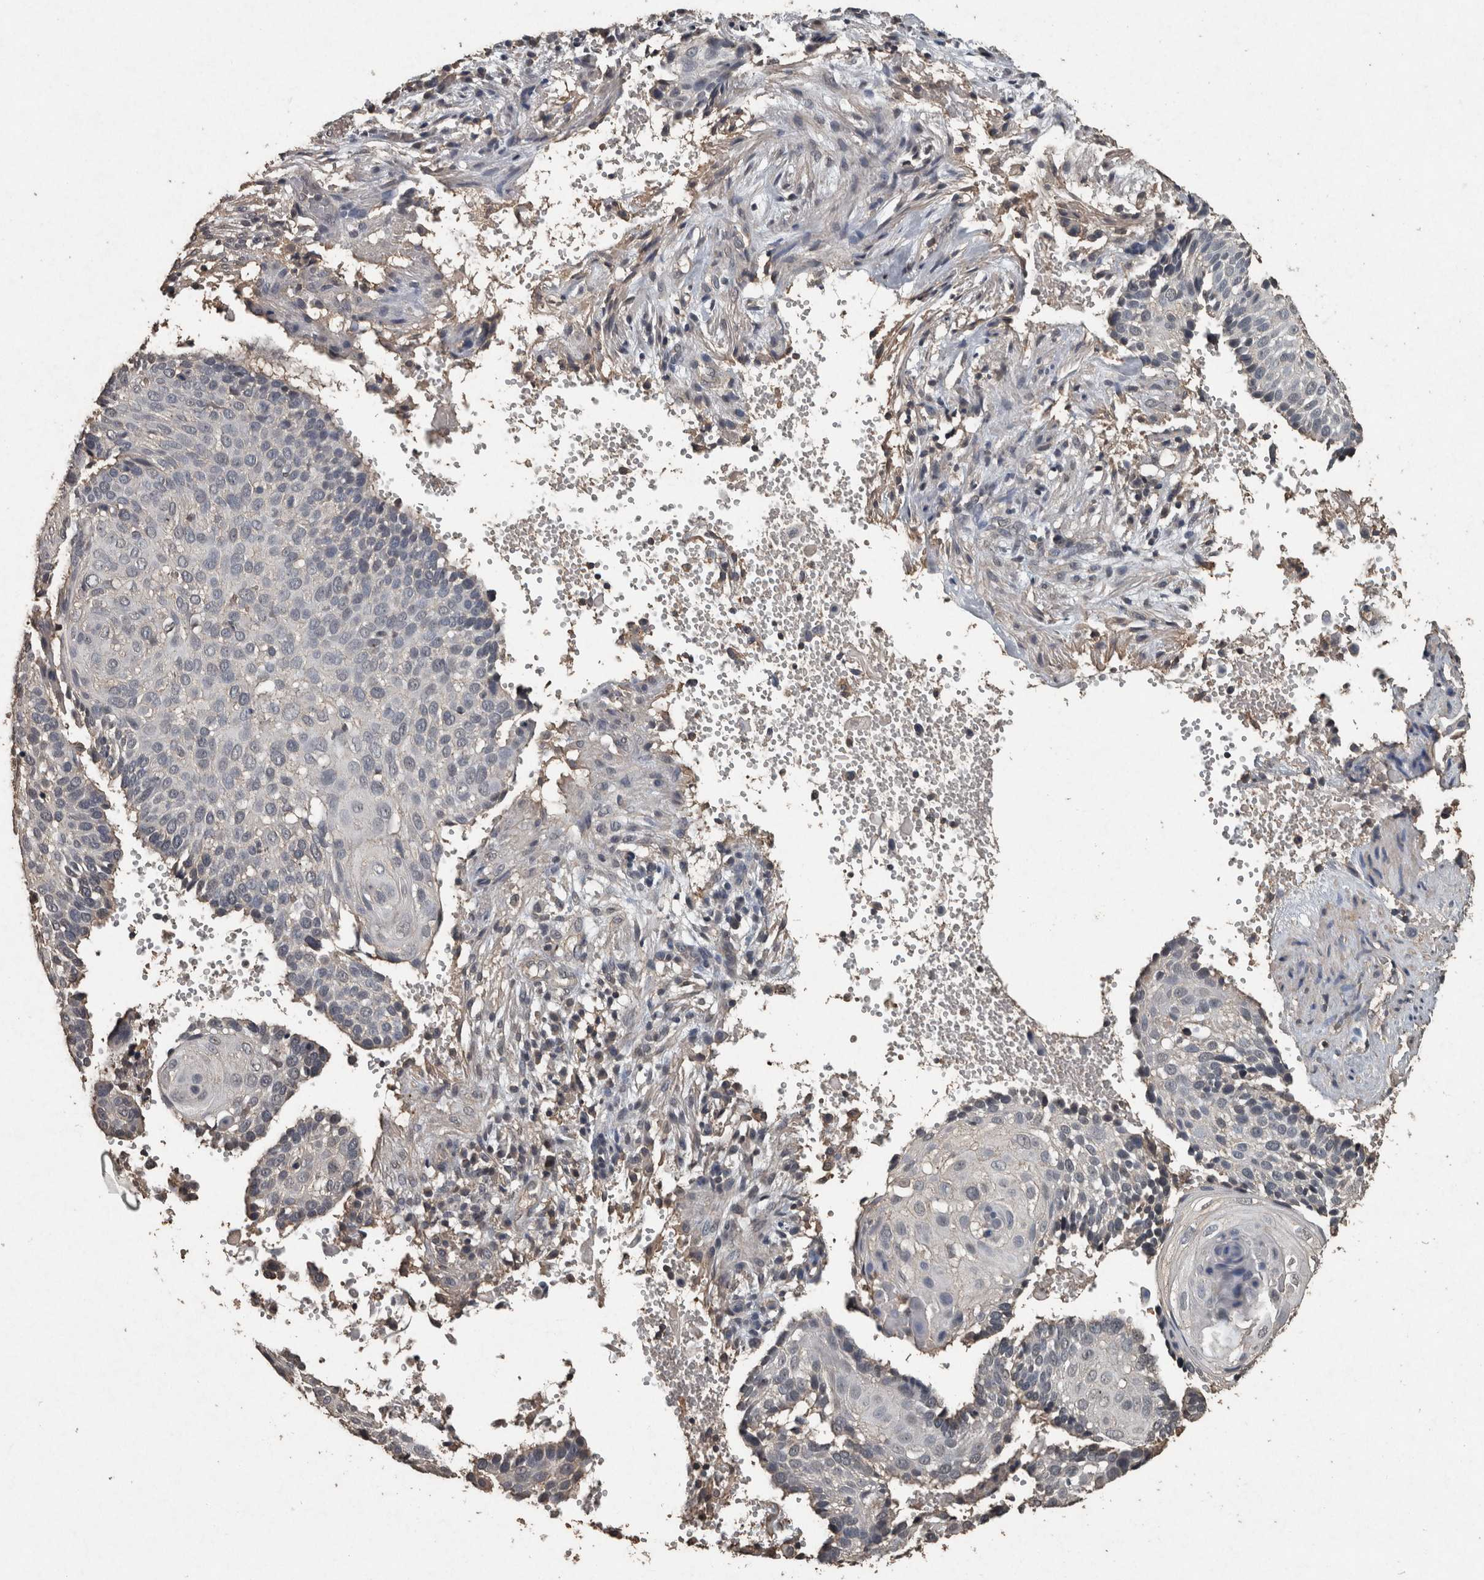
{"staining": {"intensity": "negative", "quantity": "none", "location": "none"}, "tissue": "cervical cancer", "cell_type": "Tumor cells", "image_type": "cancer", "snomed": [{"axis": "morphology", "description": "Squamous cell carcinoma, NOS"}, {"axis": "topography", "description": "Cervix"}], "caption": "Immunohistochemical staining of squamous cell carcinoma (cervical) shows no significant positivity in tumor cells. (Brightfield microscopy of DAB immunohistochemistry at high magnification).", "gene": "FGFRL1", "patient": {"sex": "female", "age": 74}}